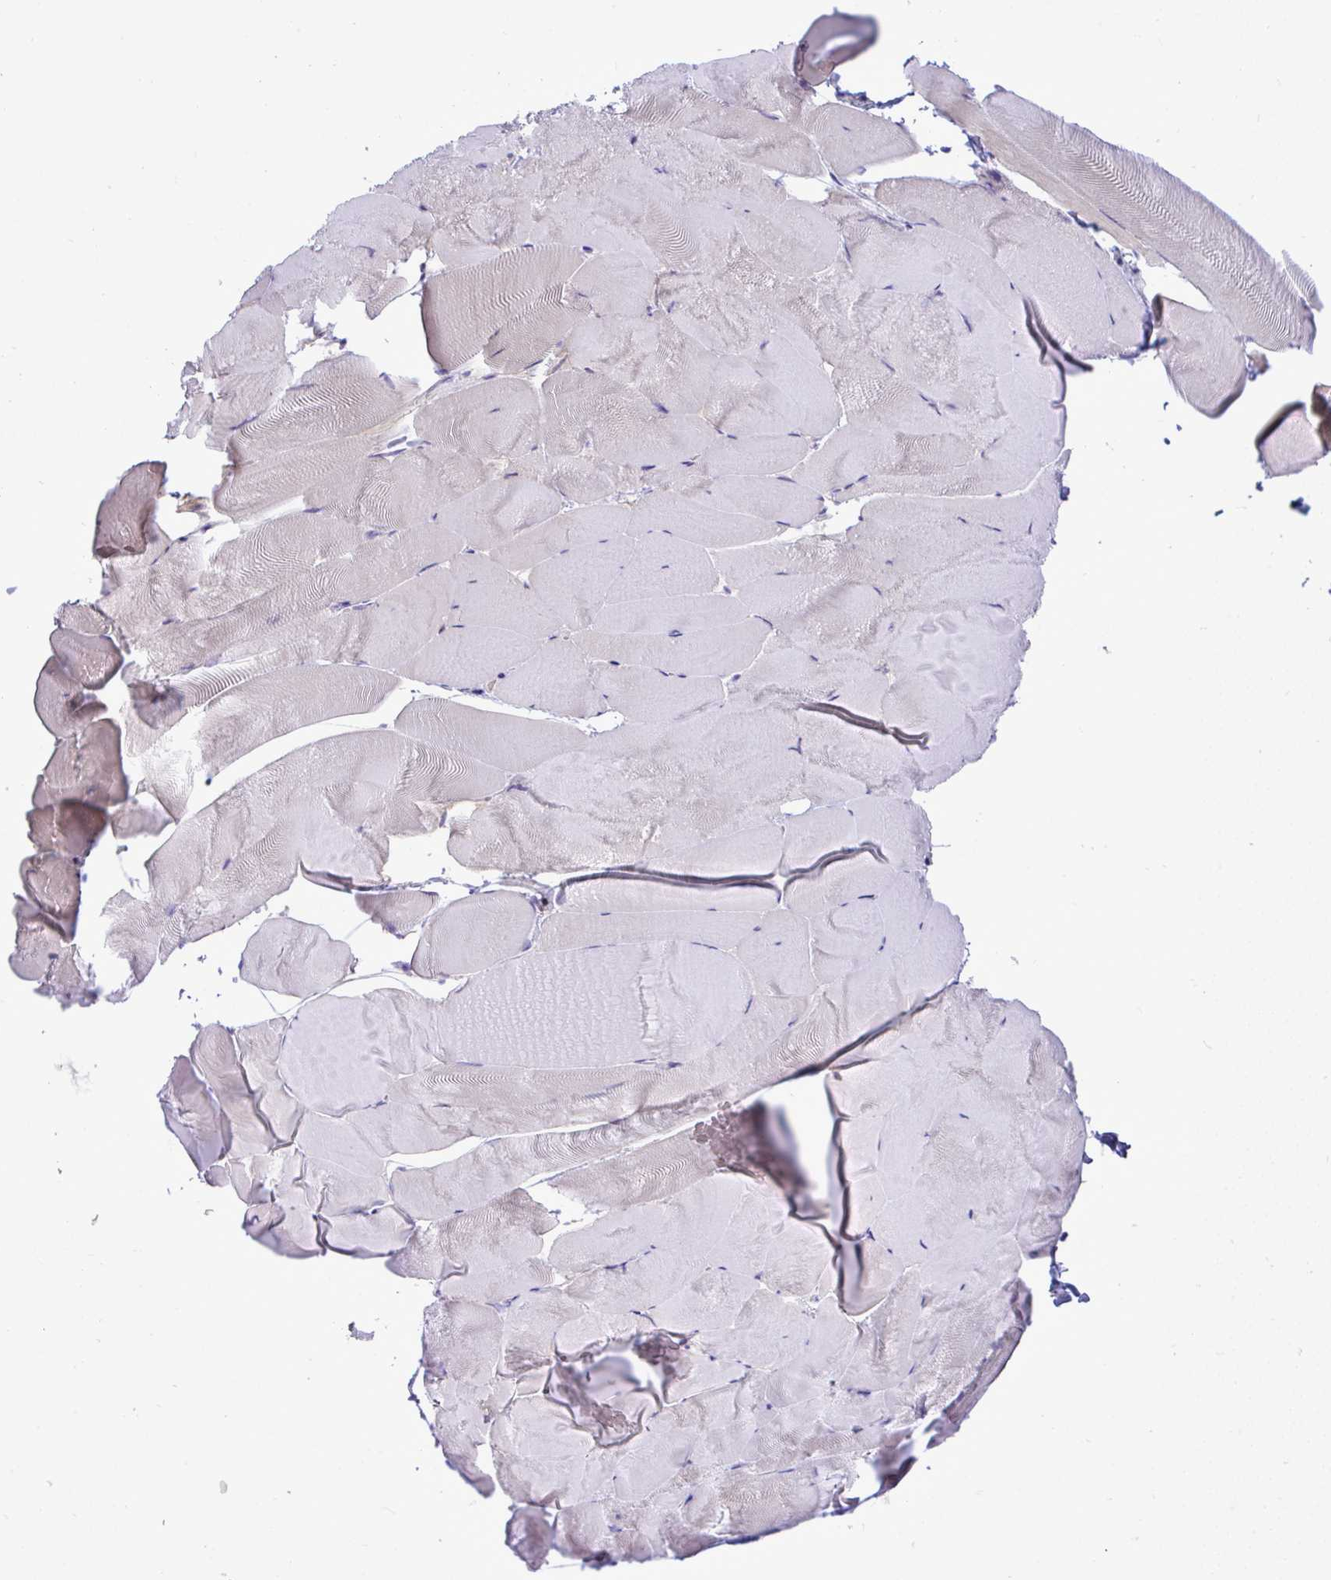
{"staining": {"intensity": "weak", "quantity": "<25%", "location": "nuclear"}, "tissue": "skeletal muscle", "cell_type": "Myocytes", "image_type": "normal", "snomed": [{"axis": "morphology", "description": "Normal tissue, NOS"}, {"axis": "topography", "description": "Skeletal muscle"}], "caption": "This is an immunohistochemistry (IHC) image of normal skeletal muscle. There is no staining in myocytes.", "gene": "ZNF485", "patient": {"sex": "female", "age": 64}}